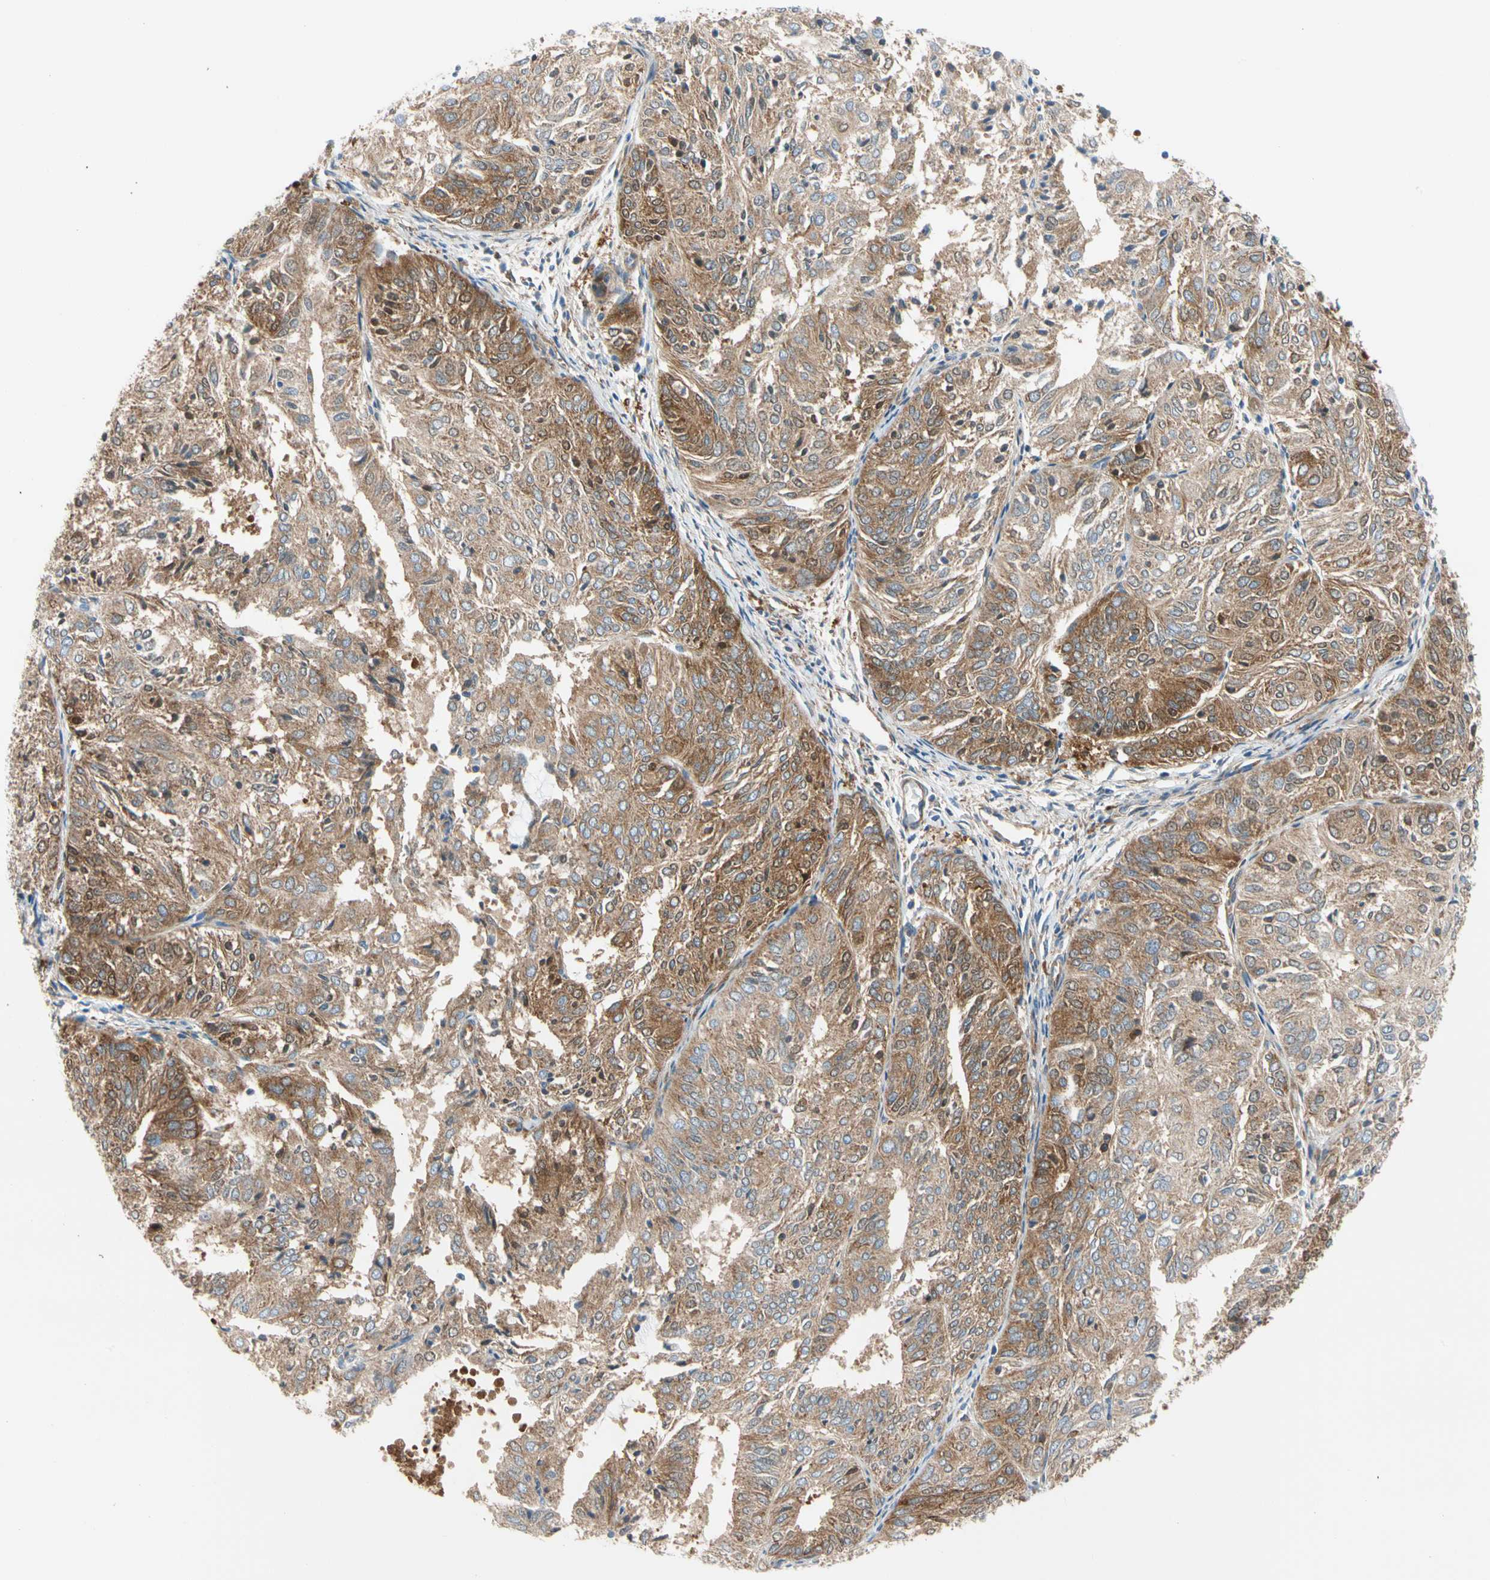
{"staining": {"intensity": "moderate", "quantity": ">75%", "location": "cytoplasmic/membranous"}, "tissue": "endometrial cancer", "cell_type": "Tumor cells", "image_type": "cancer", "snomed": [{"axis": "morphology", "description": "Adenocarcinoma, NOS"}, {"axis": "topography", "description": "Uterus"}], "caption": "This image reveals endometrial cancer stained with immunohistochemistry to label a protein in brown. The cytoplasmic/membranous of tumor cells show moderate positivity for the protein. Nuclei are counter-stained blue.", "gene": "GPHN", "patient": {"sex": "female", "age": 60}}